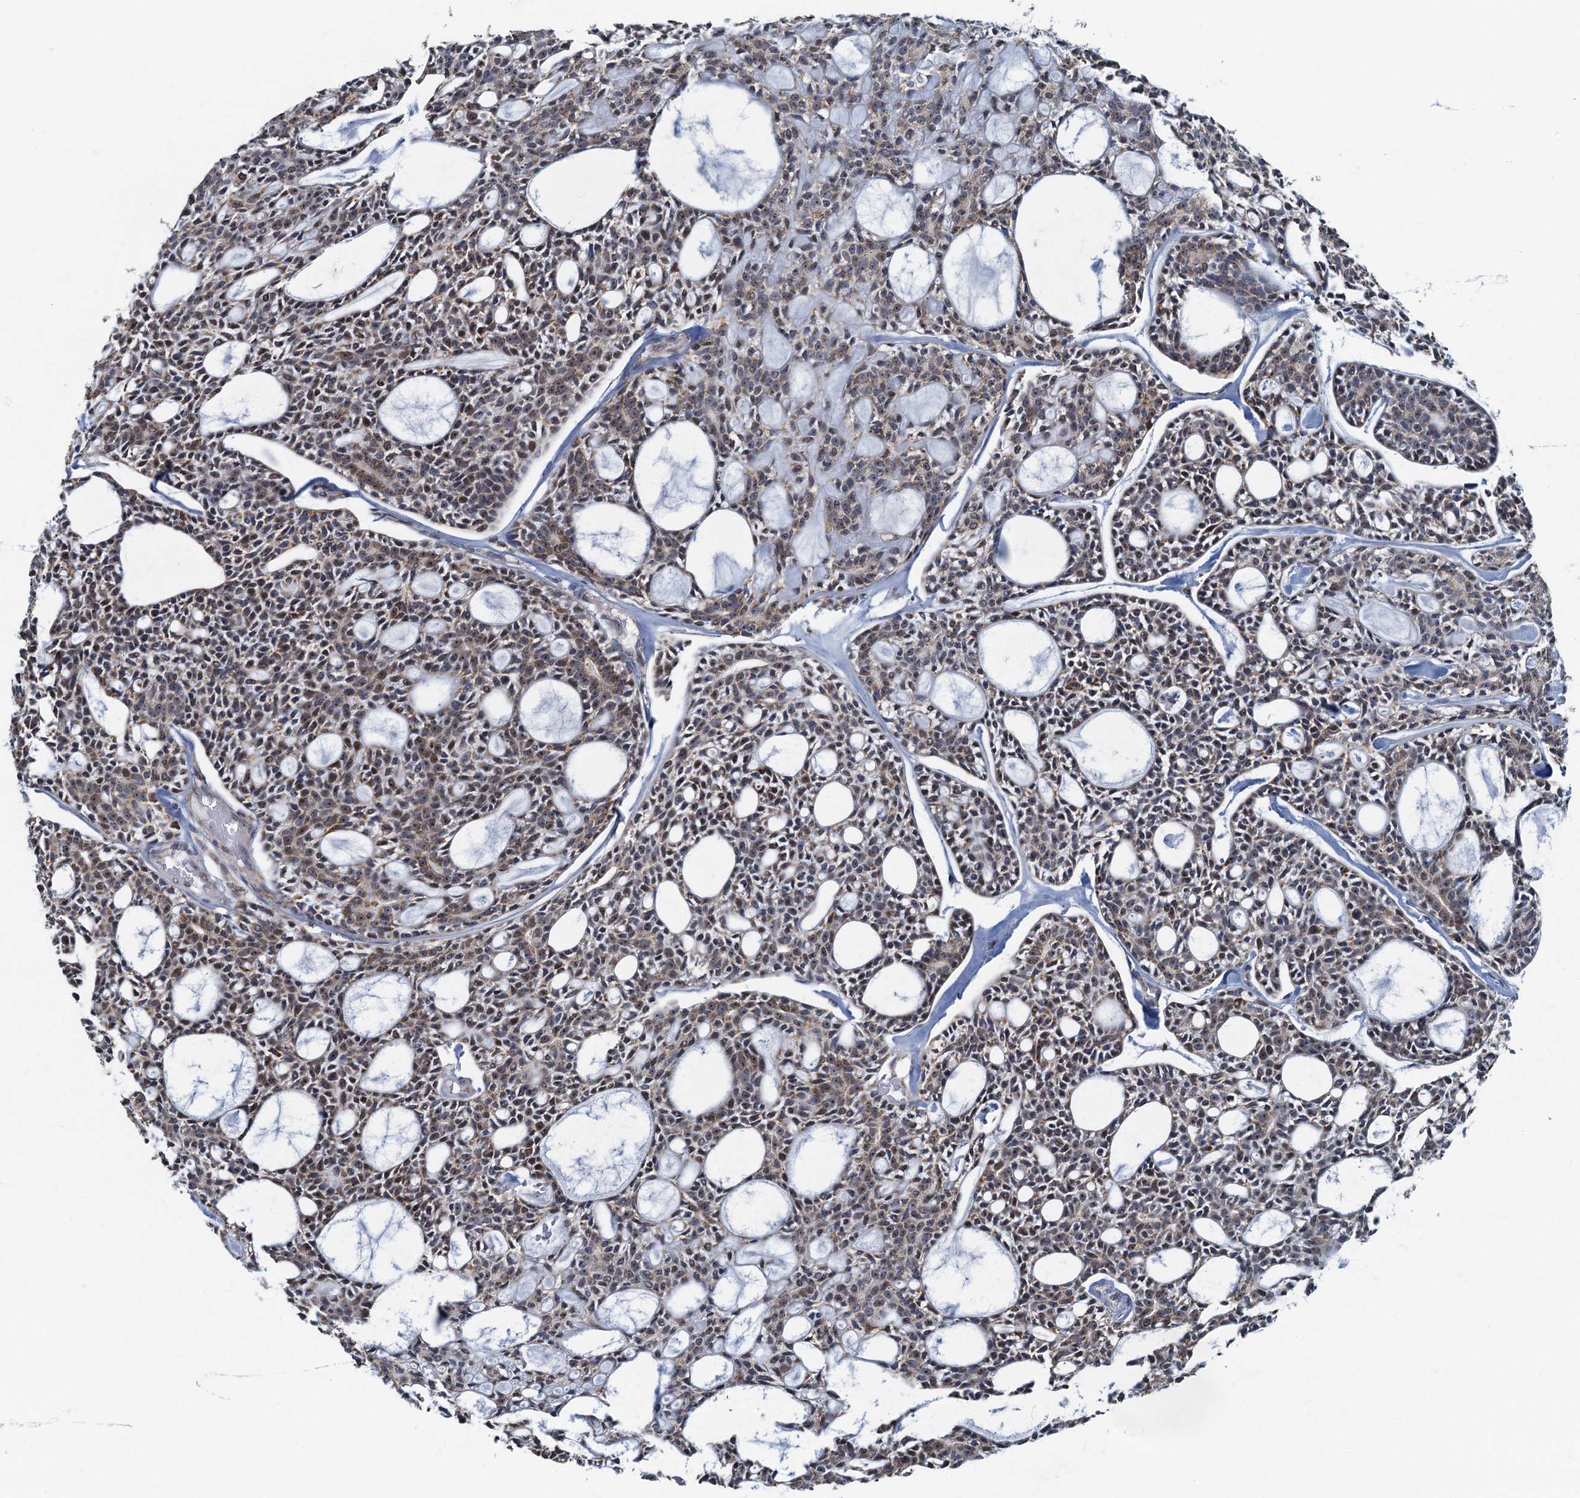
{"staining": {"intensity": "weak", "quantity": ">75%", "location": "cytoplasmic/membranous"}, "tissue": "head and neck cancer", "cell_type": "Tumor cells", "image_type": "cancer", "snomed": [{"axis": "morphology", "description": "Adenocarcinoma, NOS"}, {"axis": "topography", "description": "Salivary gland"}, {"axis": "topography", "description": "Head-Neck"}], "caption": "Head and neck cancer (adenocarcinoma) tissue shows weak cytoplasmic/membranous staining in approximately >75% of tumor cells, visualized by immunohistochemistry.", "gene": "RAD9B", "patient": {"sex": "male", "age": 55}}